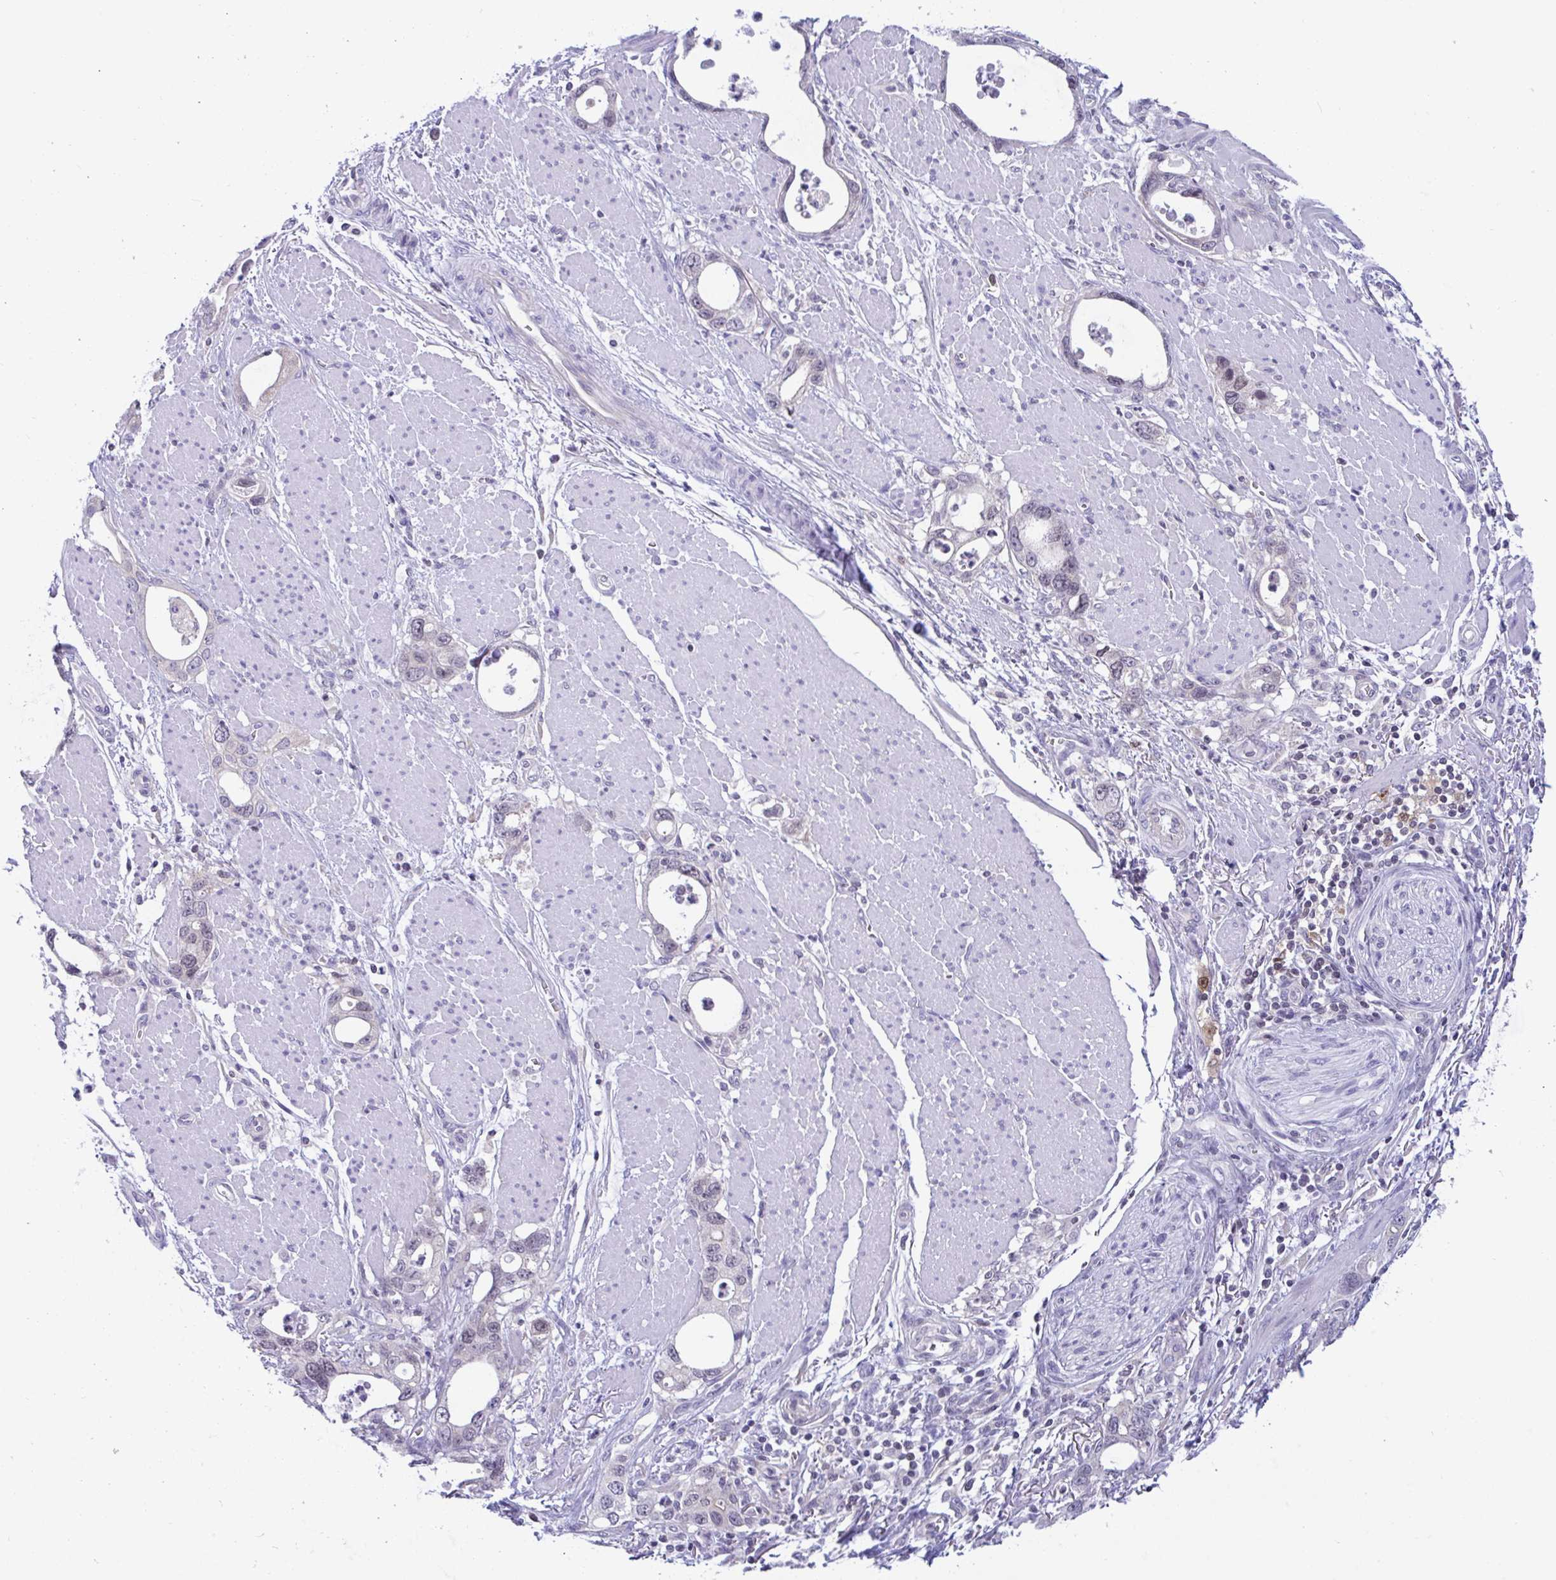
{"staining": {"intensity": "negative", "quantity": "none", "location": "none"}, "tissue": "stomach cancer", "cell_type": "Tumor cells", "image_type": "cancer", "snomed": [{"axis": "morphology", "description": "Adenocarcinoma, NOS"}, {"axis": "topography", "description": "Stomach, upper"}], "caption": "DAB (3,3'-diaminobenzidine) immunohistochemical staining of stomach adenocarcinoma displays no significant staining in tumor cells.", "gene": "SNX11", "patient": {"sex": "male", "age": 74}}